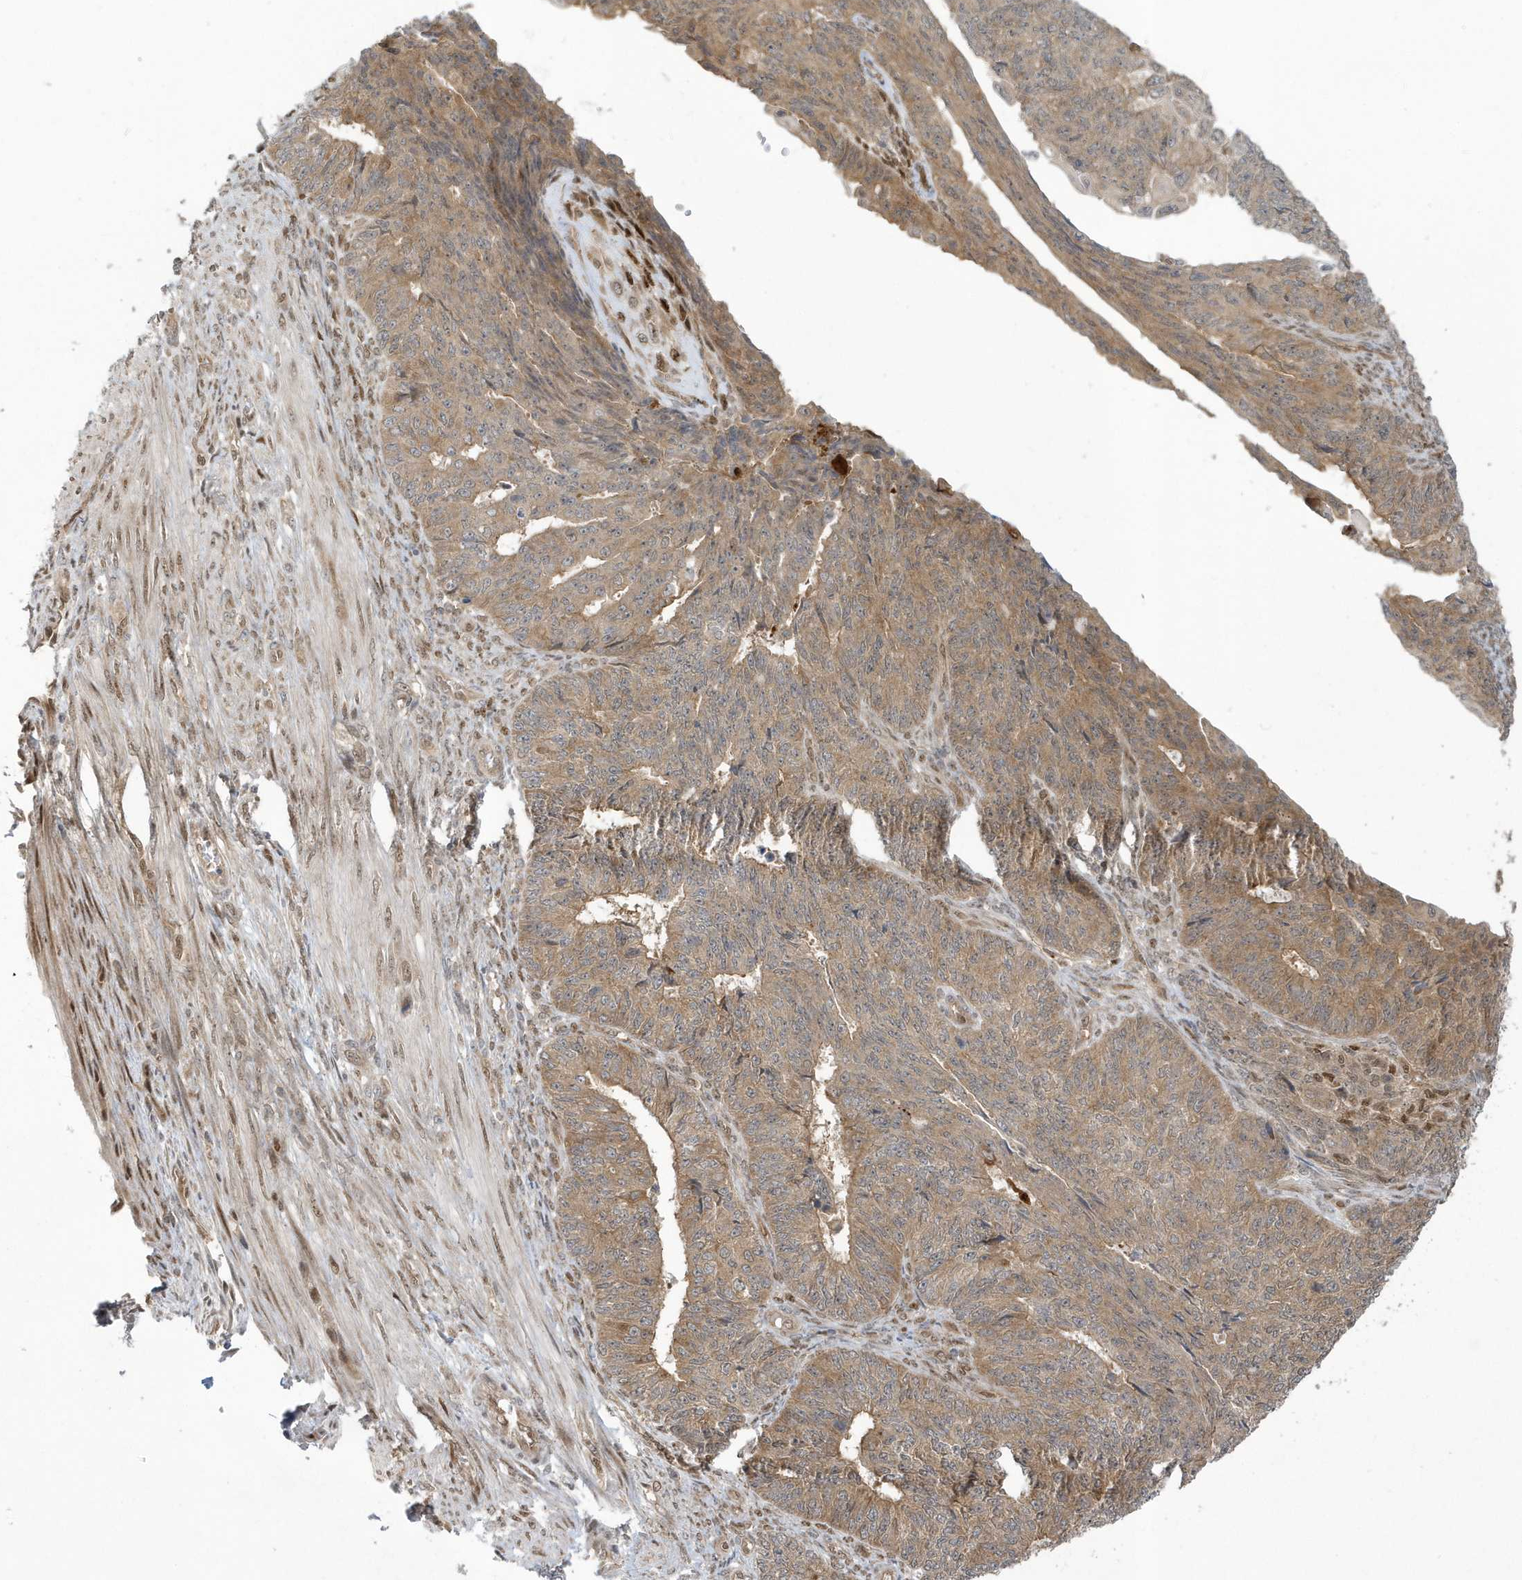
{"staining": {"intensity": "moderate", "quantity": ">75%", "location": "cytoplasmic/membranous"}, "tissue": "endometrial cancer", "cell_type": "Tumor cells", "image_type": "cancer", "snomed": [{"axis": "morphology", "description": "Adenocarcinoma, NOS"}, {"axis": "topography", "description": "Endometrium"}], "caption": "Endometrial adenocarcinoma stained with a brown dye exhibits moderate cytoplasmic/membranous positive staining in approximately >75% of tumor cells.", "gene": "ATG4A", "patient": {"sex": "female", "age": 32}}